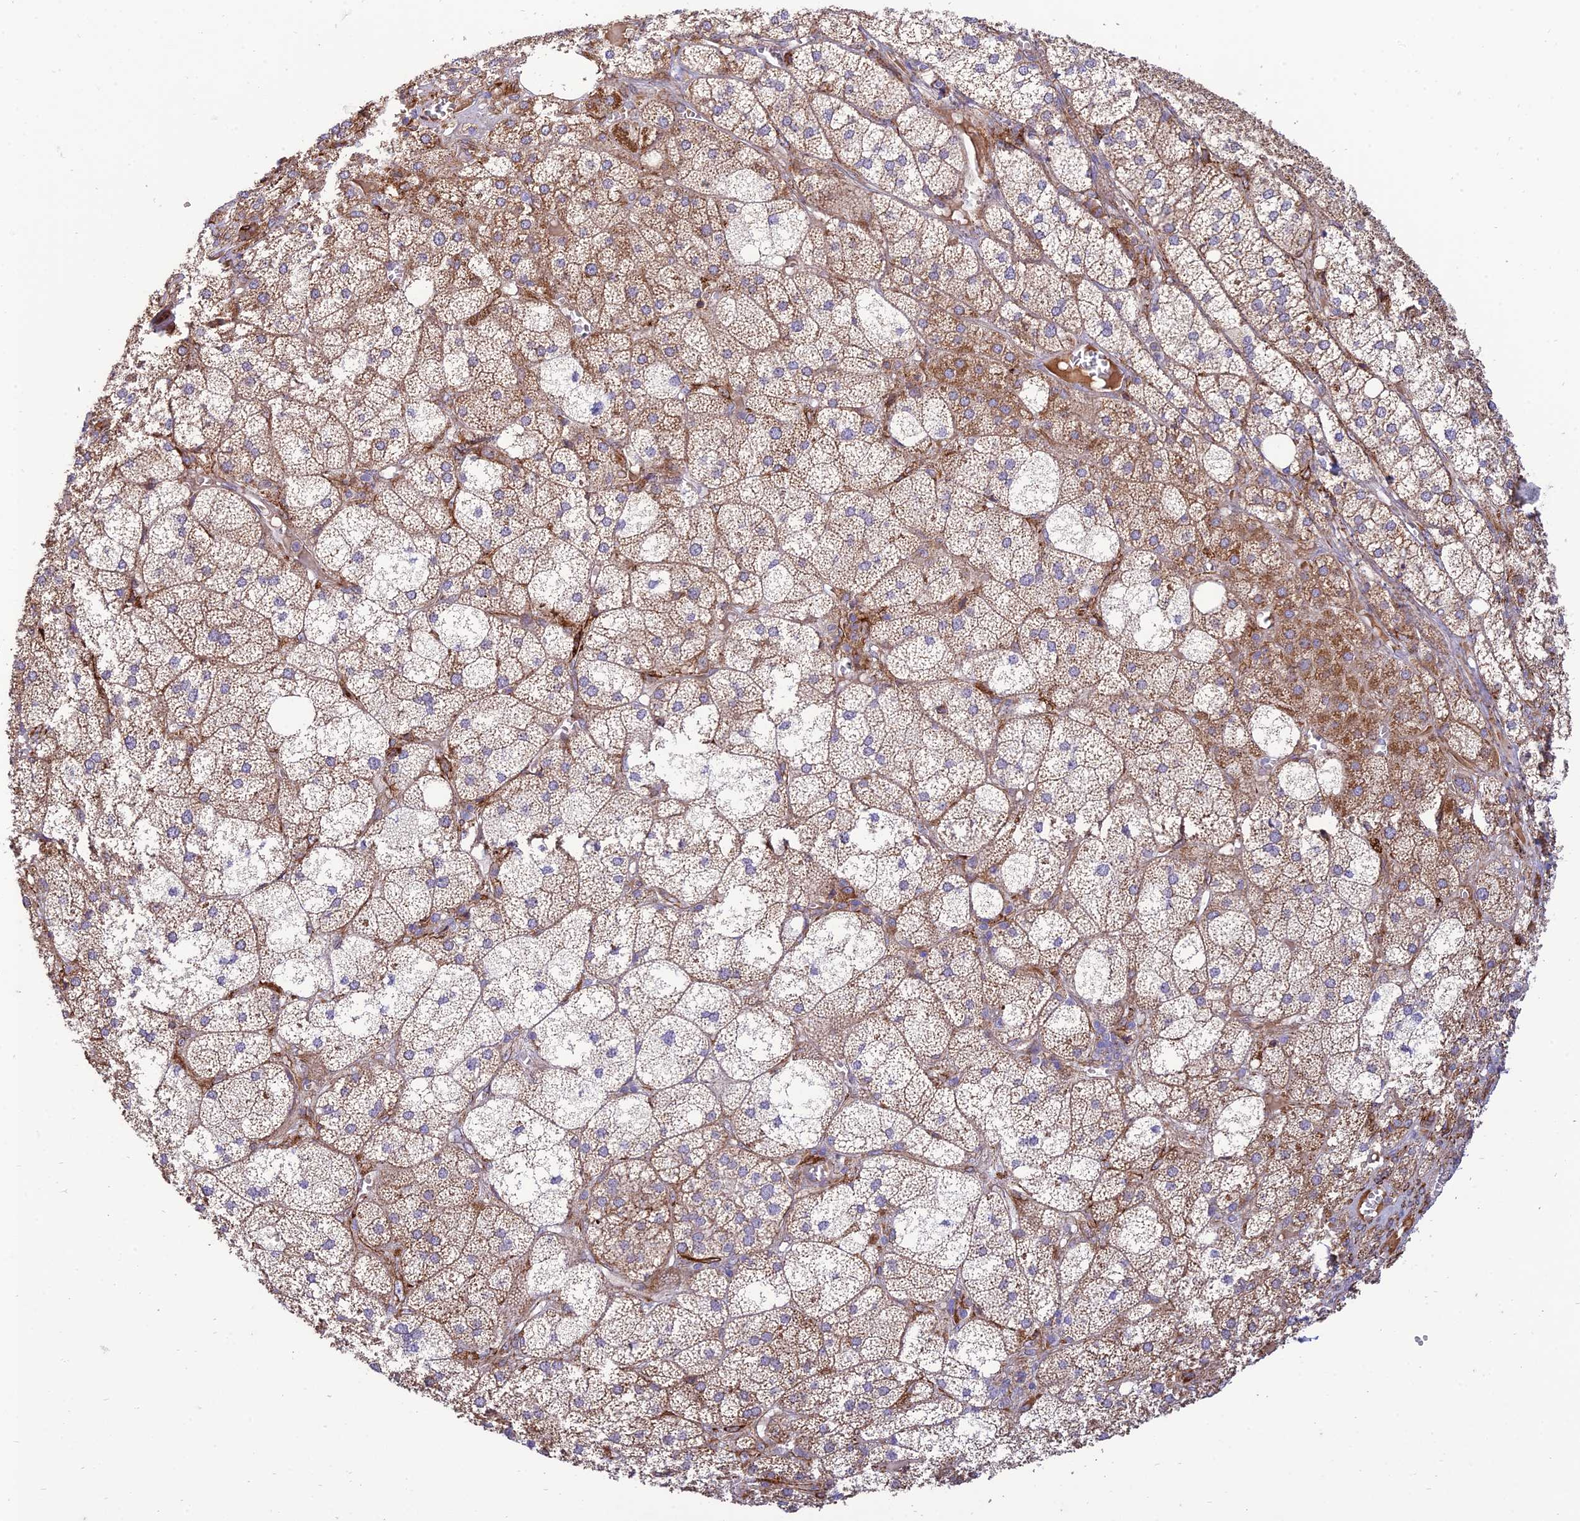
{"staining": {"intensity": "moderate", "quantity": ">75%", "location": "cytoplasmic/membranous"}, "tissue": "adrenal gland", "cell_type": "Glandular cells", "image_type": "normal", "snomed": [{"axis": "morphology", "description": "Normal tissue, NOS"}, {"axis": "topography", "description": "Adrenal gland"}], "caption": "Brown immunohistochemical staining in unremarkable adrenal gland shows moderate cytoplasmic/membranous expression in approximately >75% of glandular cells. (Brightfield microscopy of DAB IHC at high magnification).", "gene": "RCN3", "patient": {"sex": "female", "age": 61}}